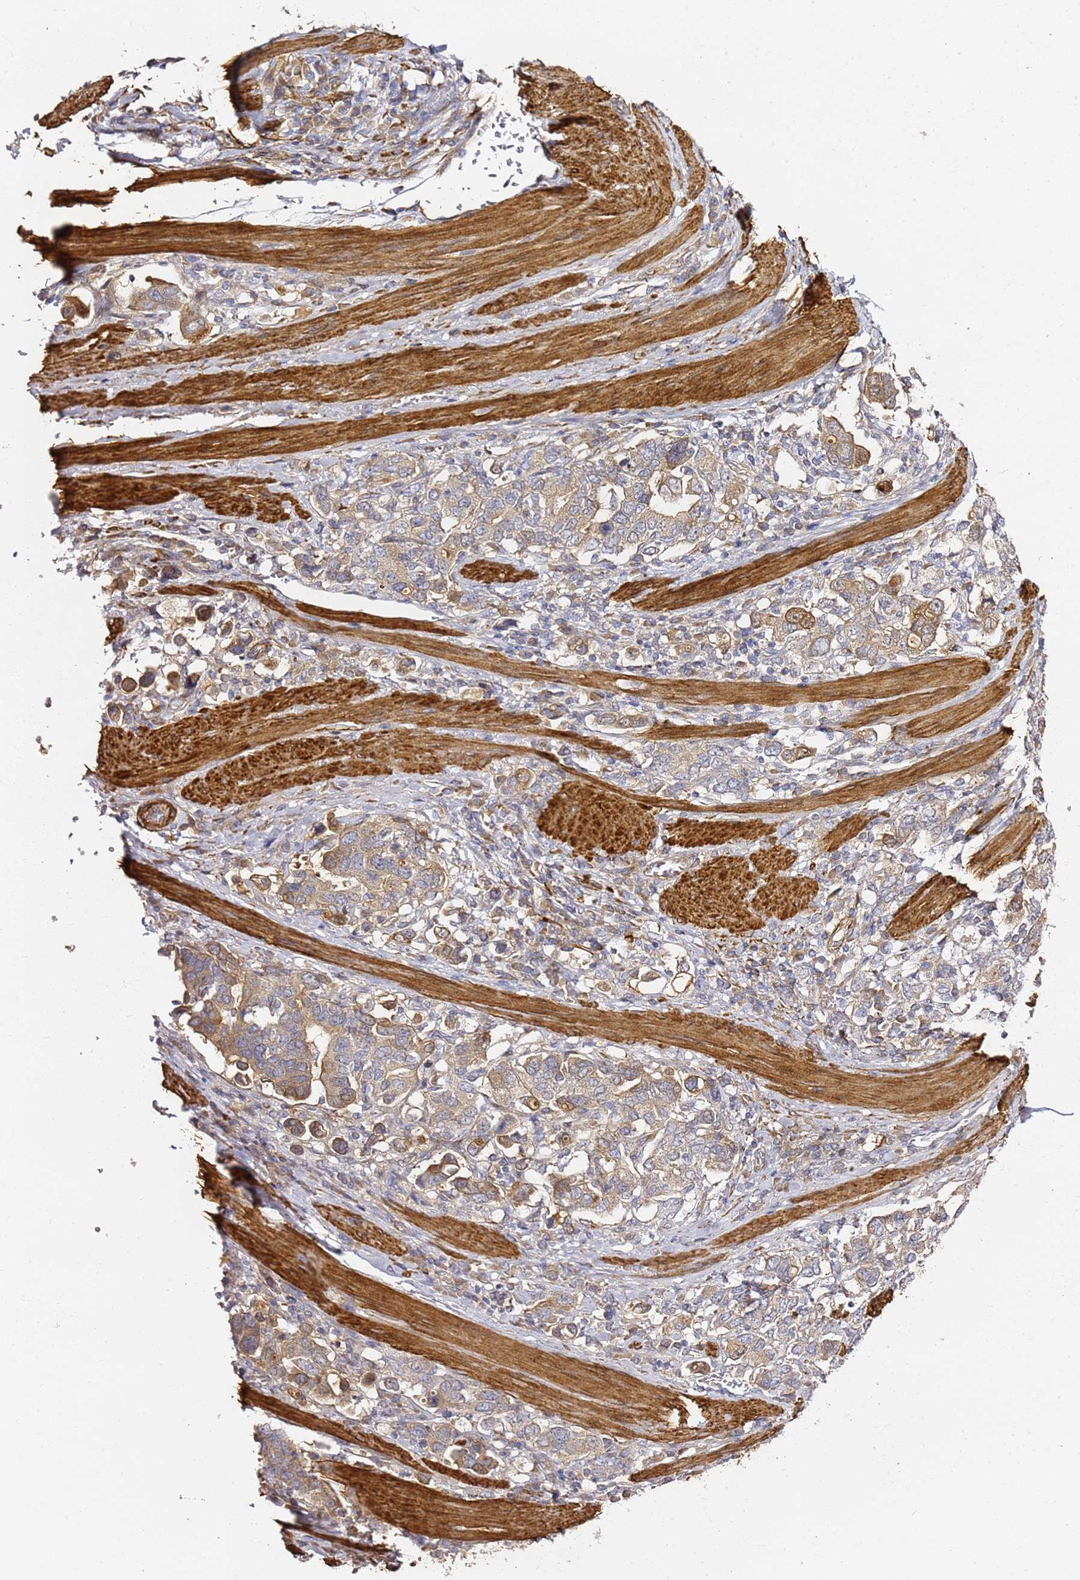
{"staining": {"intensity": "weak", "quantity": ">75%", "location": "cytoplasmic/membranous"}, "tissue": "stomach cancer", "cell_type": "Tumor cells", "image_type": "cancer", "snomed": [{"axis": "morphology", "description": "Adenocarcinoma, NOS"}, {"axis": "topography", "description": "Stomach, upper"}, {"axis": "topography", "description": "Stomach"}], "caption": "Immunohistochemical staining of human stomach adenocarcinoma displays low levels of weak cytoplasmic/membranous positivity in about >75% of tumor cells.", "gene": "EPS8L1", "patient": {"sex": "male", "age": 62}}